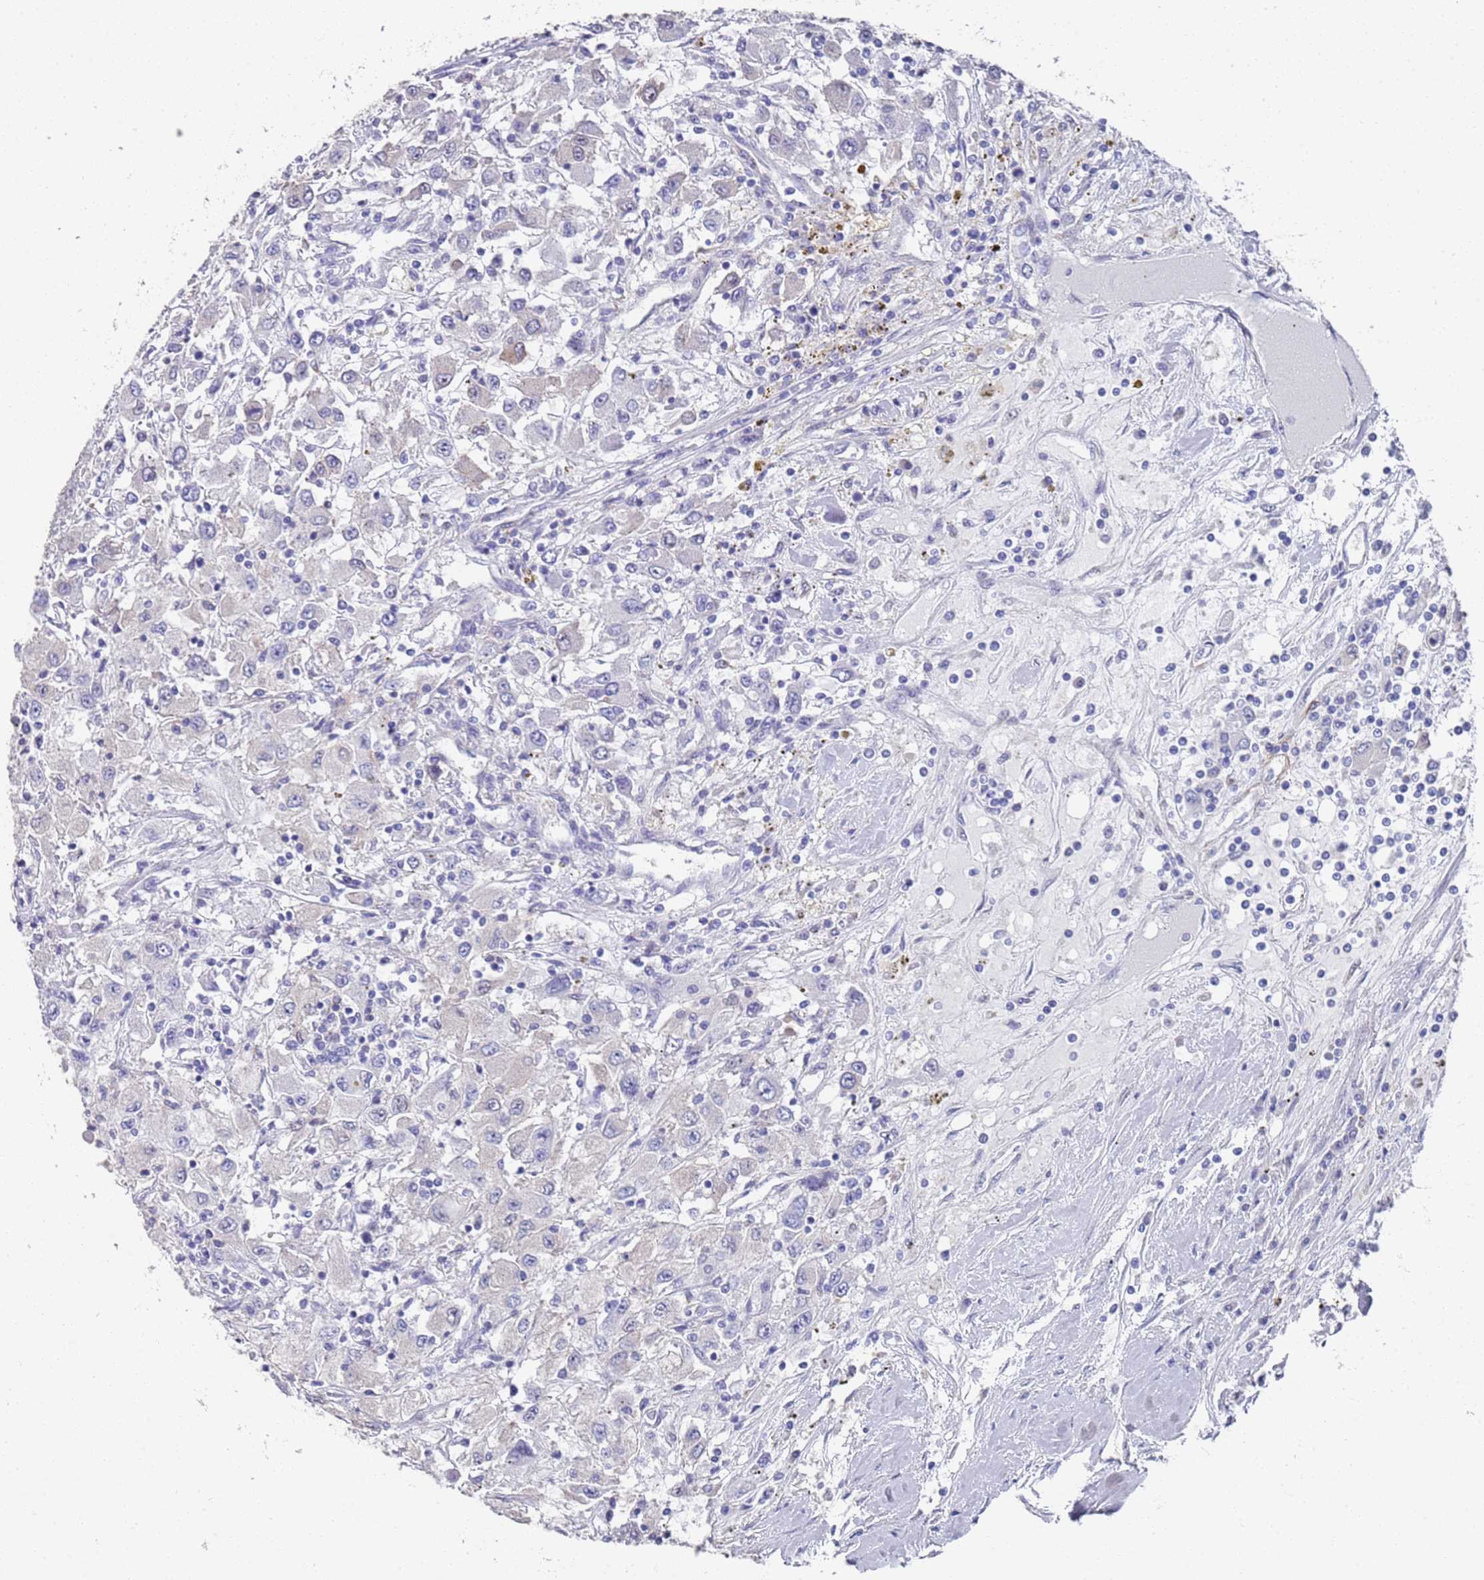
{"staining": {"intensity": "negative", "quantity": "none", "location": "none"}, "tissue": "renal cancer", "cell_type": "Tumor cells", "image_type": "cancer", "snomed": [{"axis": "morphology", "description": "Adenocarcinoma, NOS"}, {"axis": "topography", "description": "Kidney"}], "caption": "High power microscopy histopathology image of an immunohistochemistry micrograph of renal cancer (adenocarcinoma), revealing no significant expression in tumor cells.", "gene": "ANK2", "patient": {"sex": "female", "age": 67}}